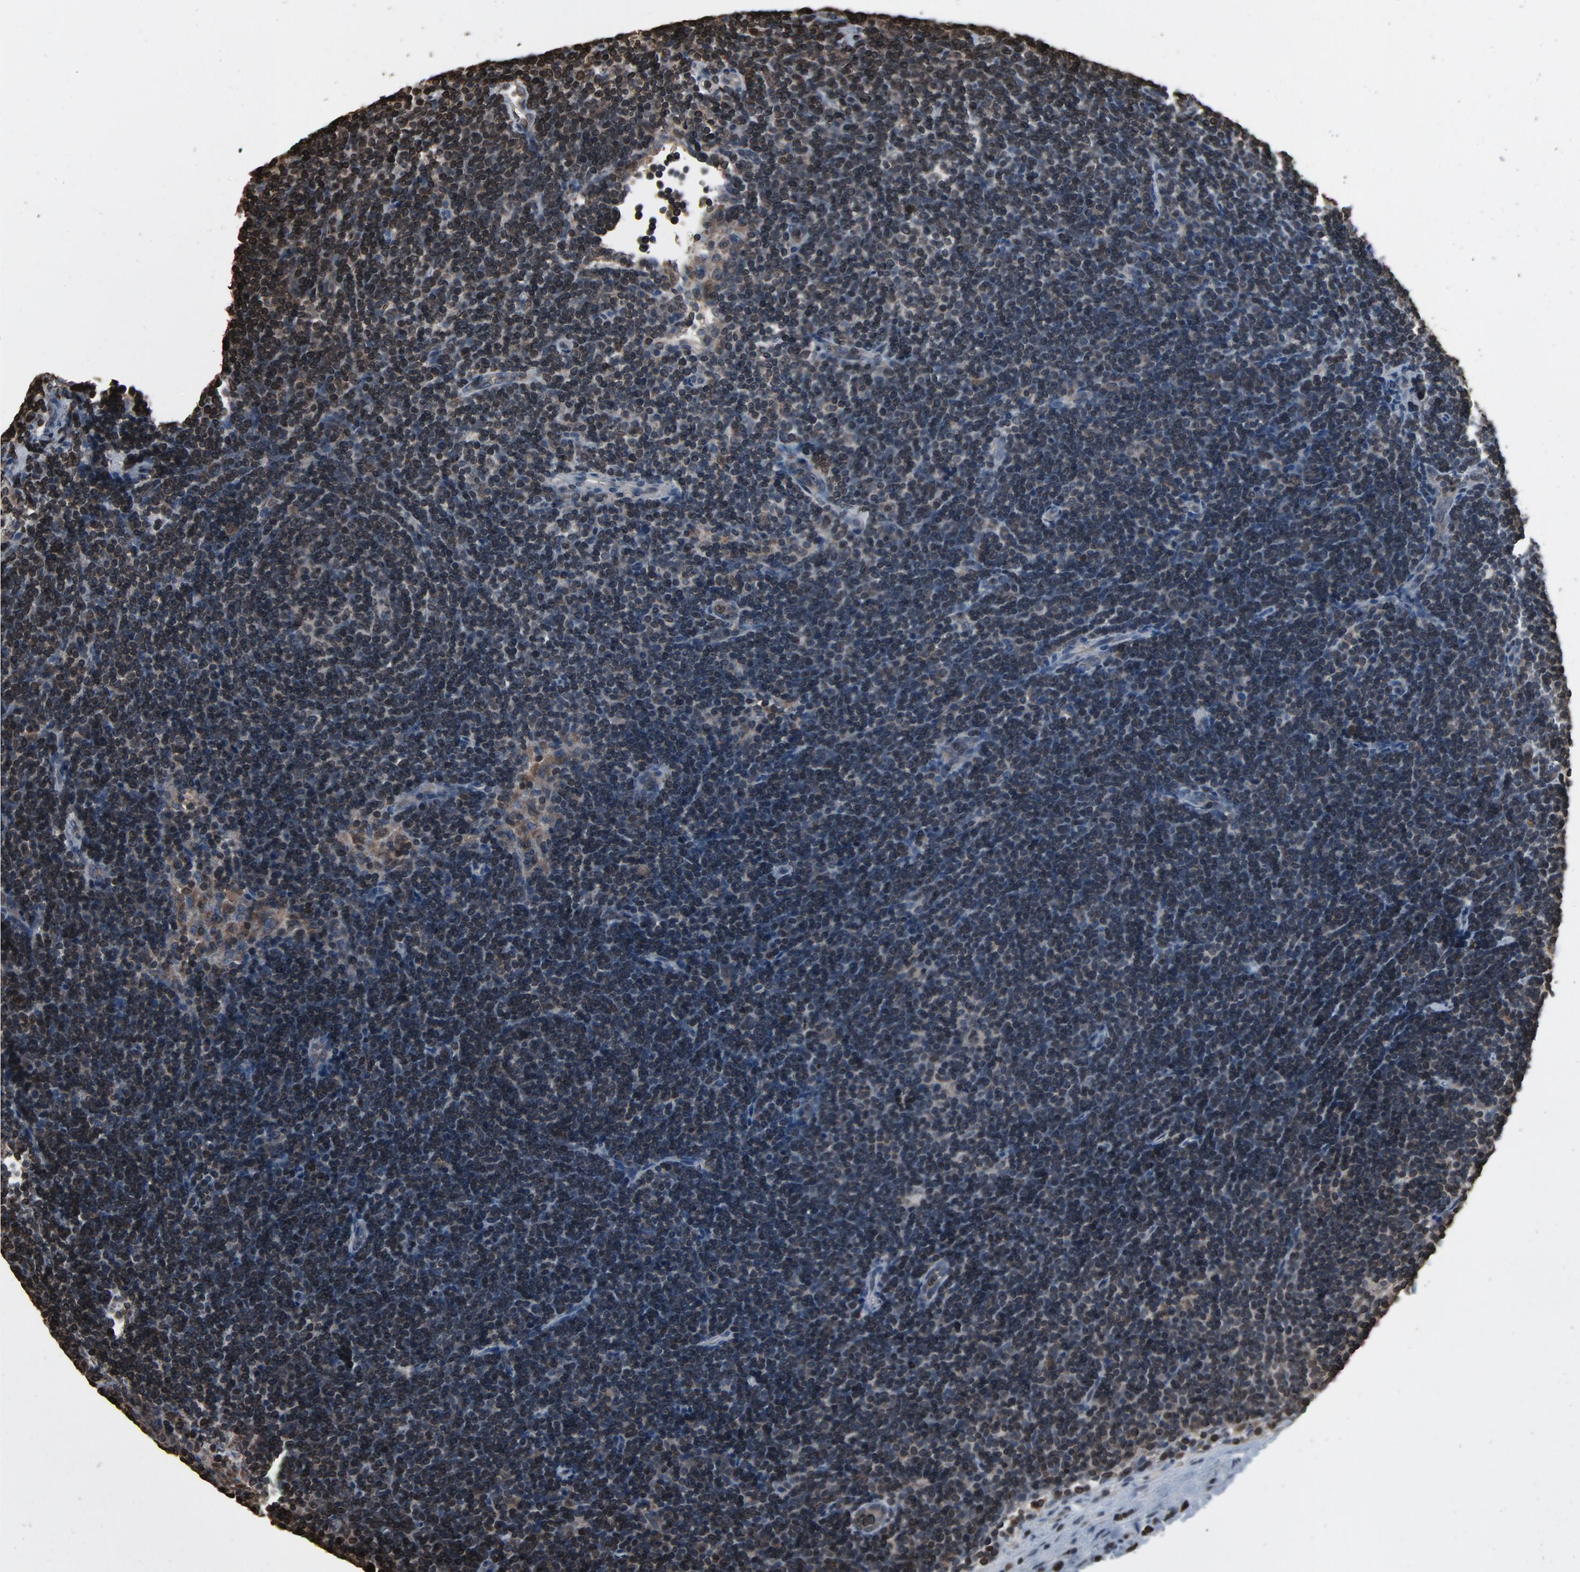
{"staining": {"intensity": "negative", "quantity": "none", "location": "none"}, "tissue": "lymphoma", "cell_type": "Tumor cells", "image_type": "cancer", "snomed": [{"axis": "morphology", "description": "Malignant lymphoma, non-Hodgkin's type, Low grade"}, {"axis": "topography", "description": "Lymph node"}], "caption": "Immunohistochemistry (IHC) histopathology image of human malignant lymphoma, non-Hodgkin's type (low-grade) stained for a protein (brown), which reveals no expression in tumor cells.", "gene": "UBE2D1", "patient": {"sex": "male", "age": 70}}